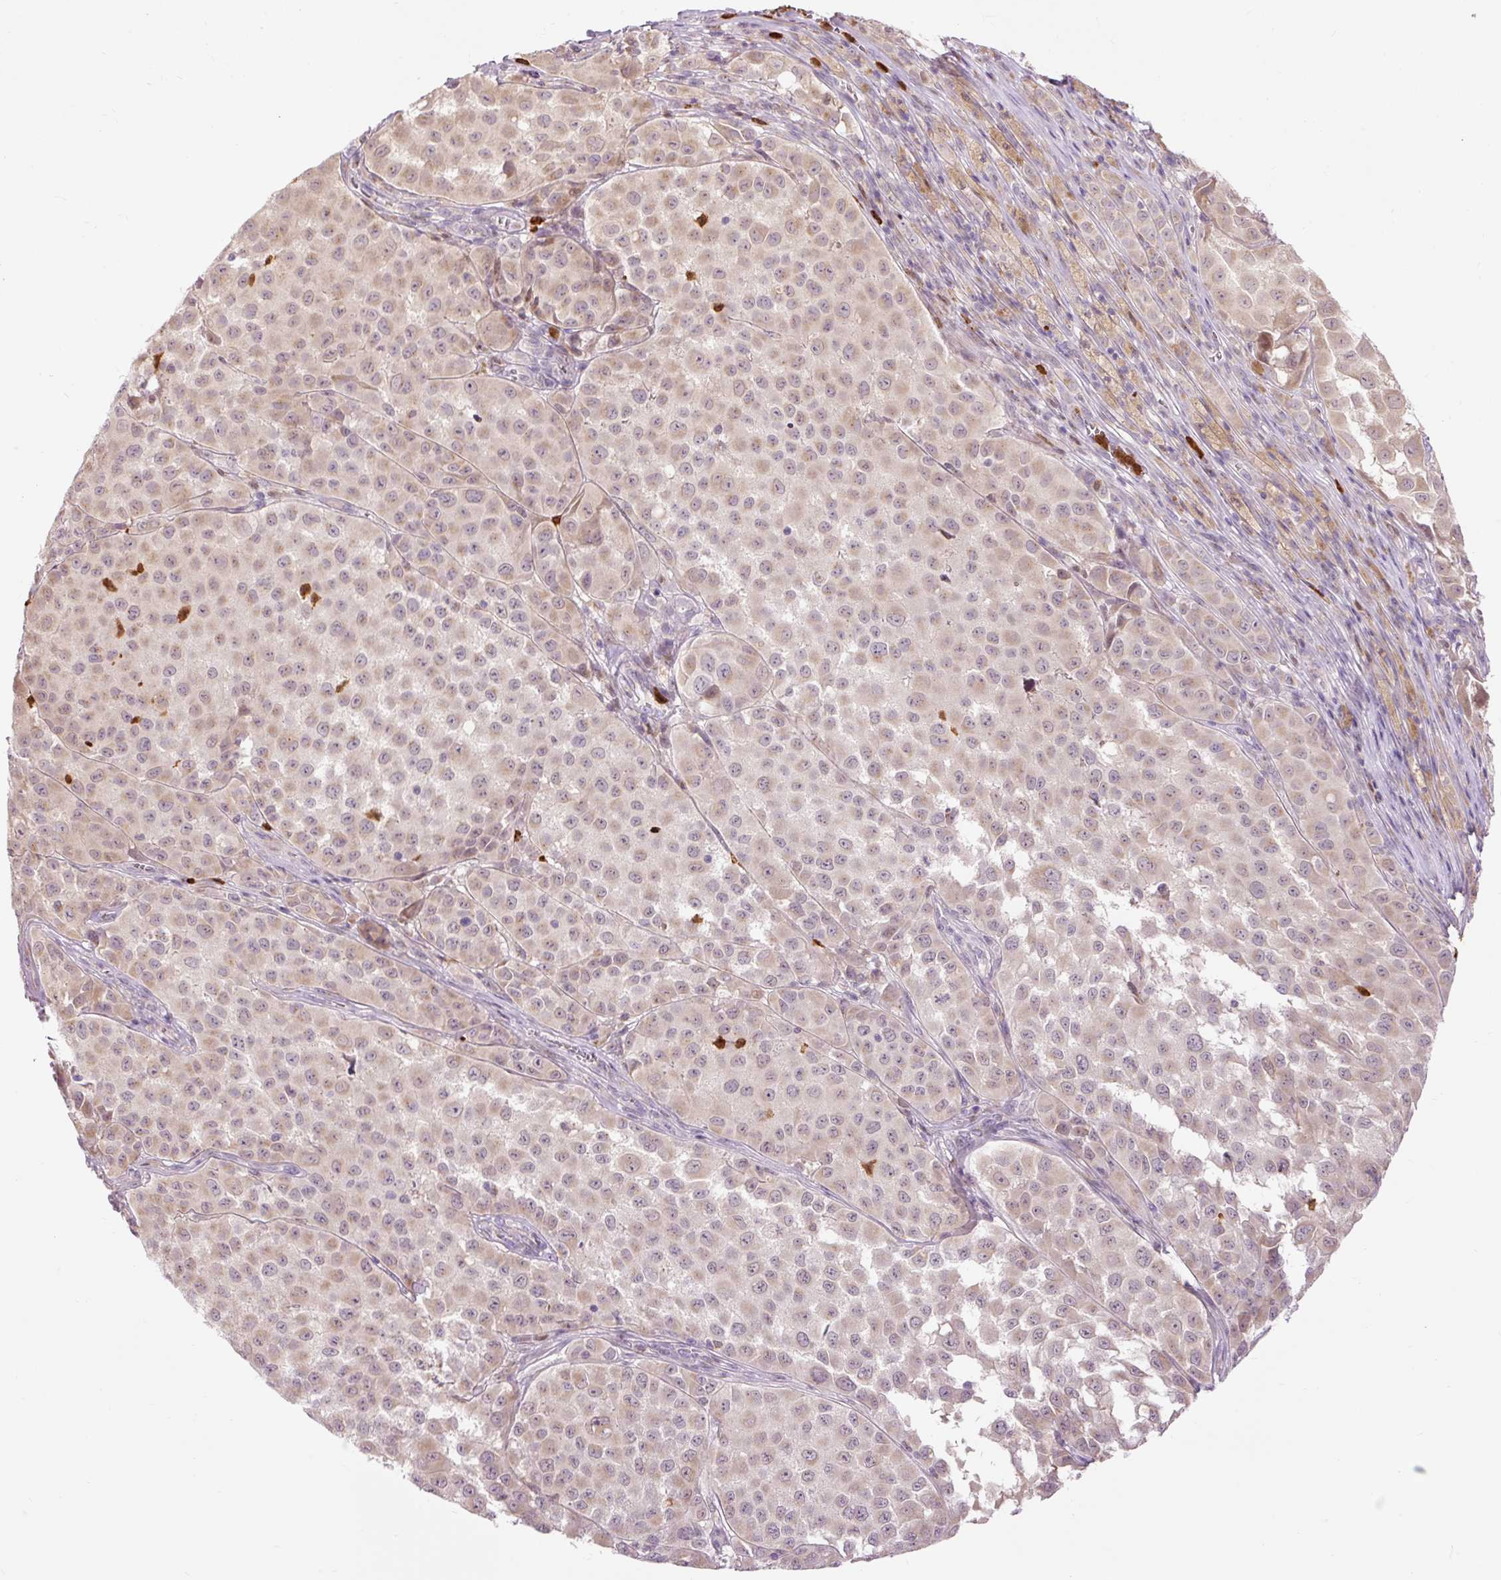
{"staining": {"intensity": "weak", "quantity": ">75%", "location": "cytoplasmic/membranous"}, "tissue": "melanoma", "cell_type": "Tumor cells", "image_type": "cancer", "snomed": [{"axis": "morphology", "description": "Malignant melanoma, NOS"}, {"axis": "topography", "description": "Skin"}], "caption": "Brown immunohistochemical staining in human malignant melanoma displays weak cytoplasmic/membranous staining in approximately >75% of tumor cells. (brown staining indicates protein expression, while blue staining denotes nuclei).", "gene": "PRDX5", "patient": {"sex": "male", "age": 64}}